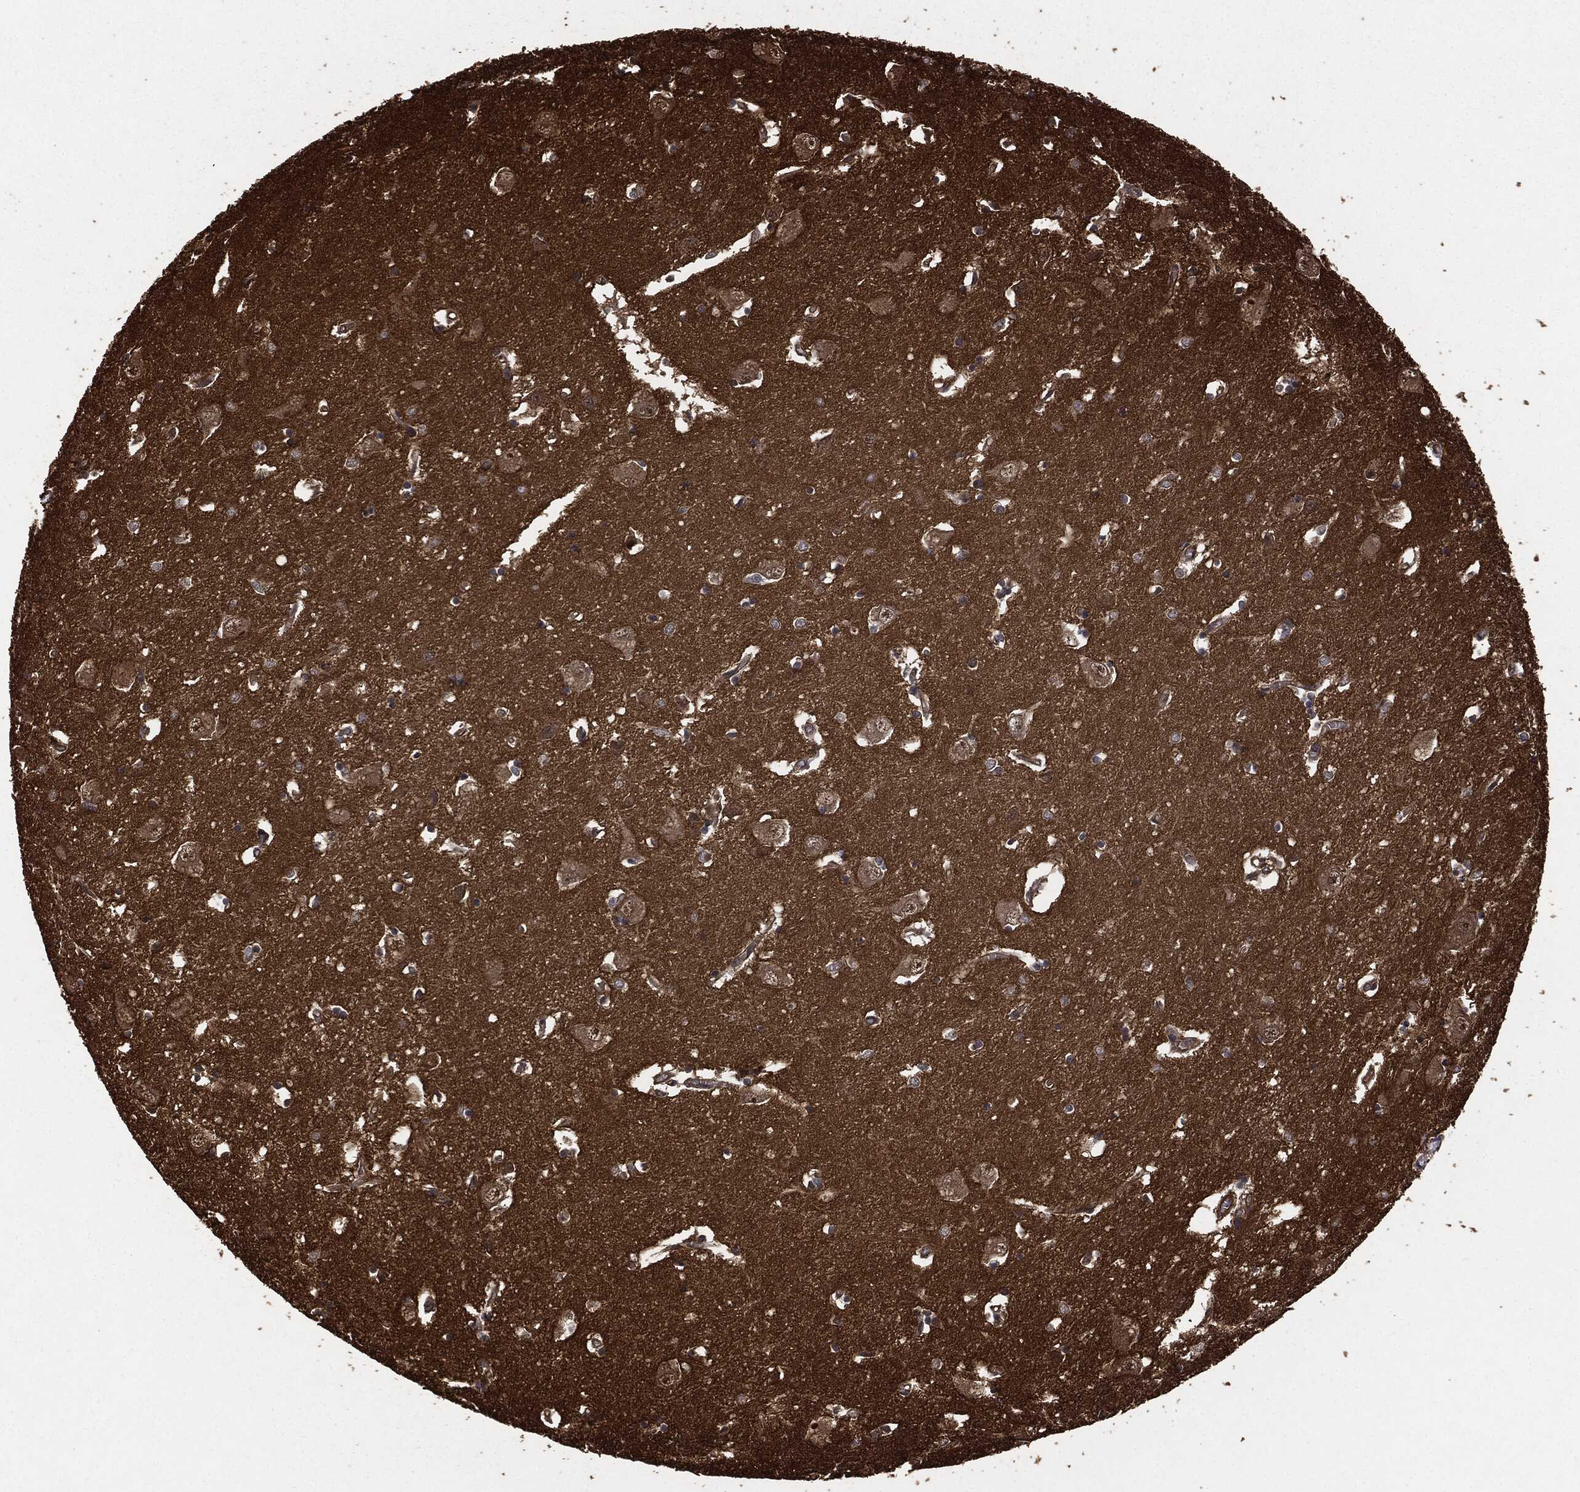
{"staining": {"intensity": "negative", "quantity": "none", "location": "none"}, "tissue": "caudate", "cell_type": "Glial cells", "image_type": "normal", "snomed": [{"axis": "morphology", "description": "Normal tissue, NOS"}, {"axis": "topography", "description": "Lateral ventricle wall"}], "caption": "This is an IHC histopathology image of normal caudate. There is no positivity in glial cells.", "gene": "HRAS", "patient": {"sex": "male", "age": 54}}